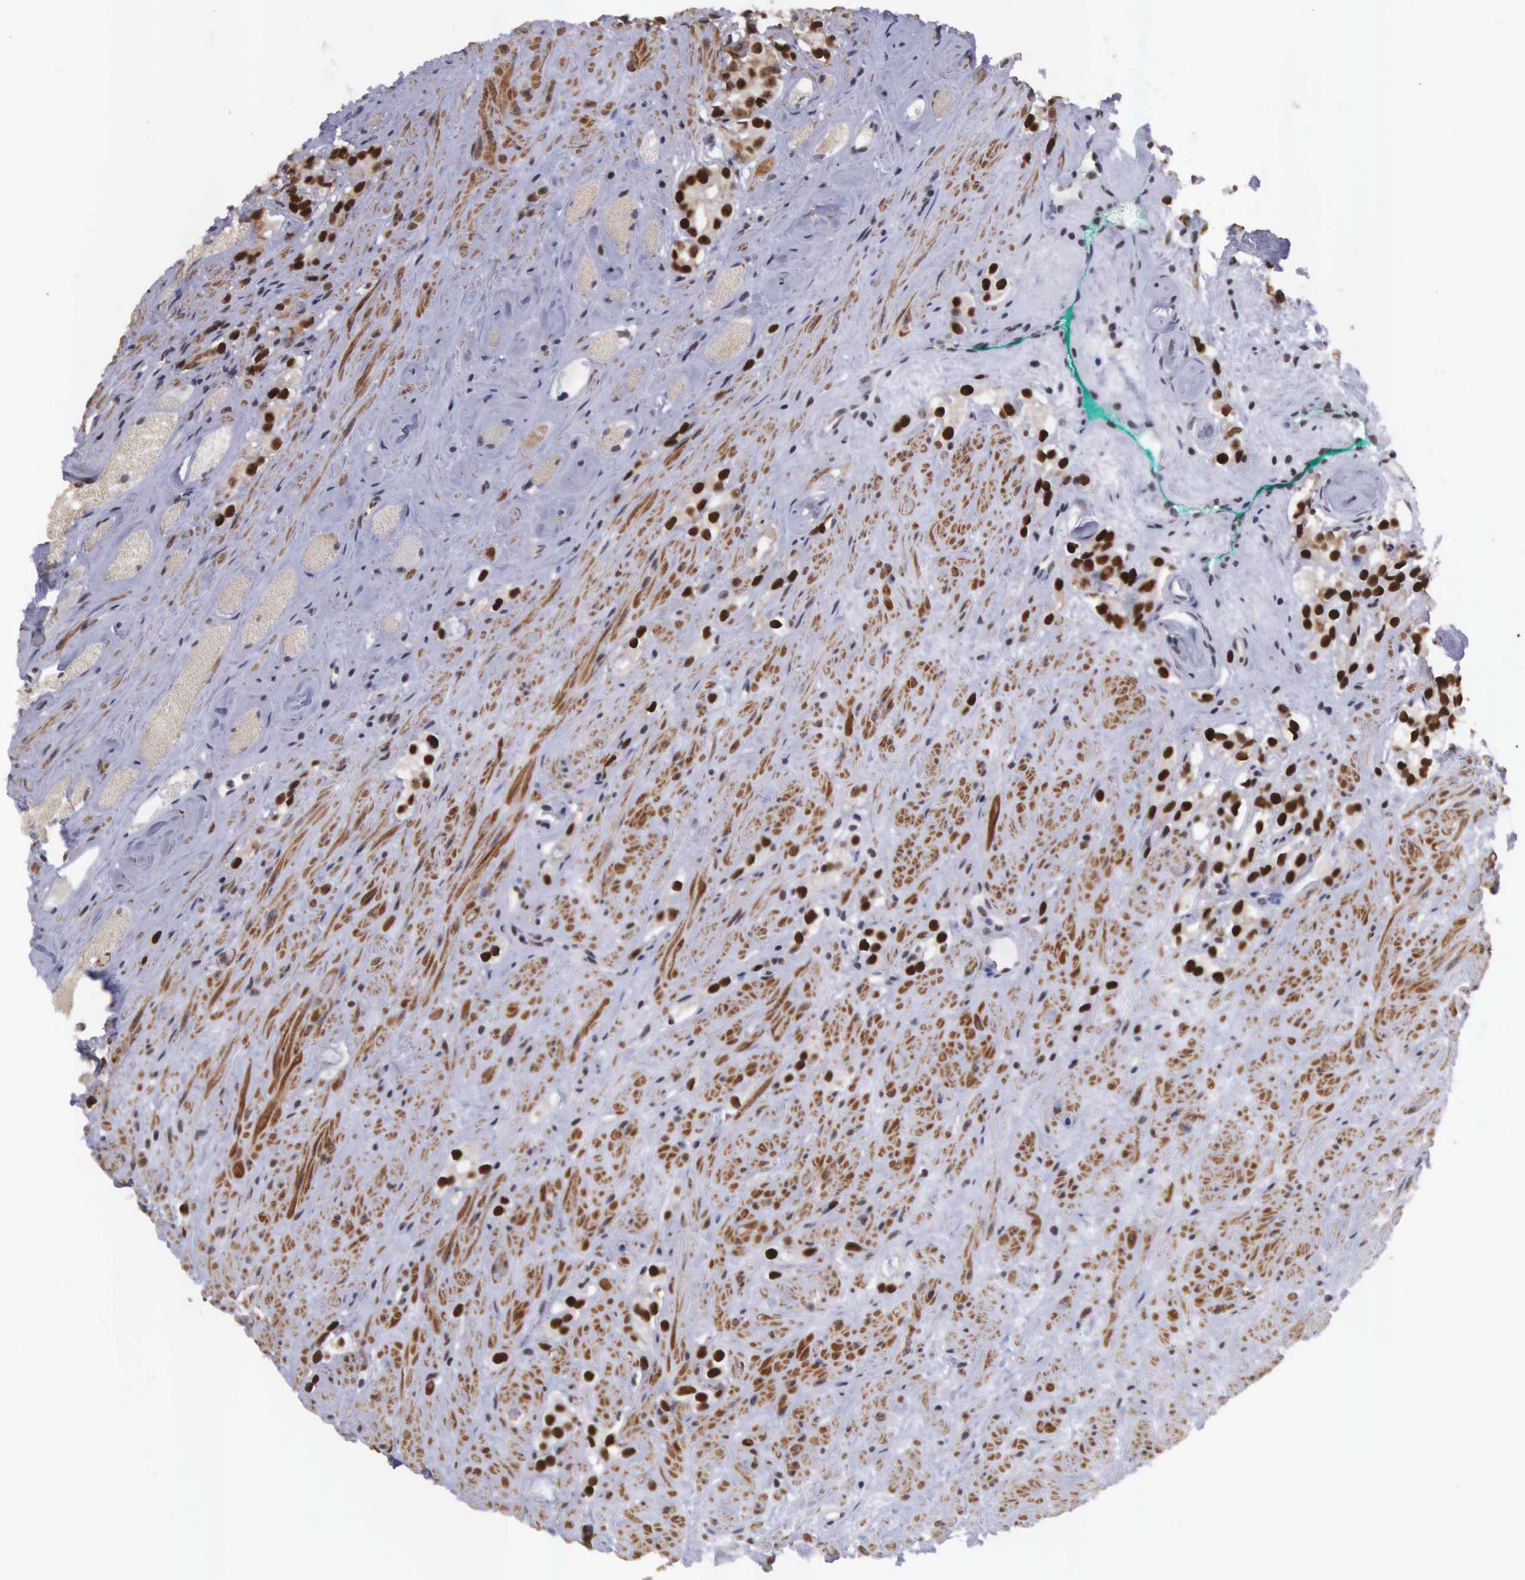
{"staining": {"intensity": "moderate", "quantity": ">75%", "location": "nuclear"}, "tissue": "prostate cancer", "cell_type": "Tumor cells", "image_type": "cancer", "snomed": [{"axis": "morphology", "description": "Adenocarcinoma, Medium grade"}, {"axis": "topography", "description": "Prostate"}], "caption": "The immunohistochemical stain labels moderate nuclear expression in tumor cells of prostate medium-grade adenocarcinoma tissue.", "gene": "ZNF275", "patient": {"sex": "male", "age": 73}}